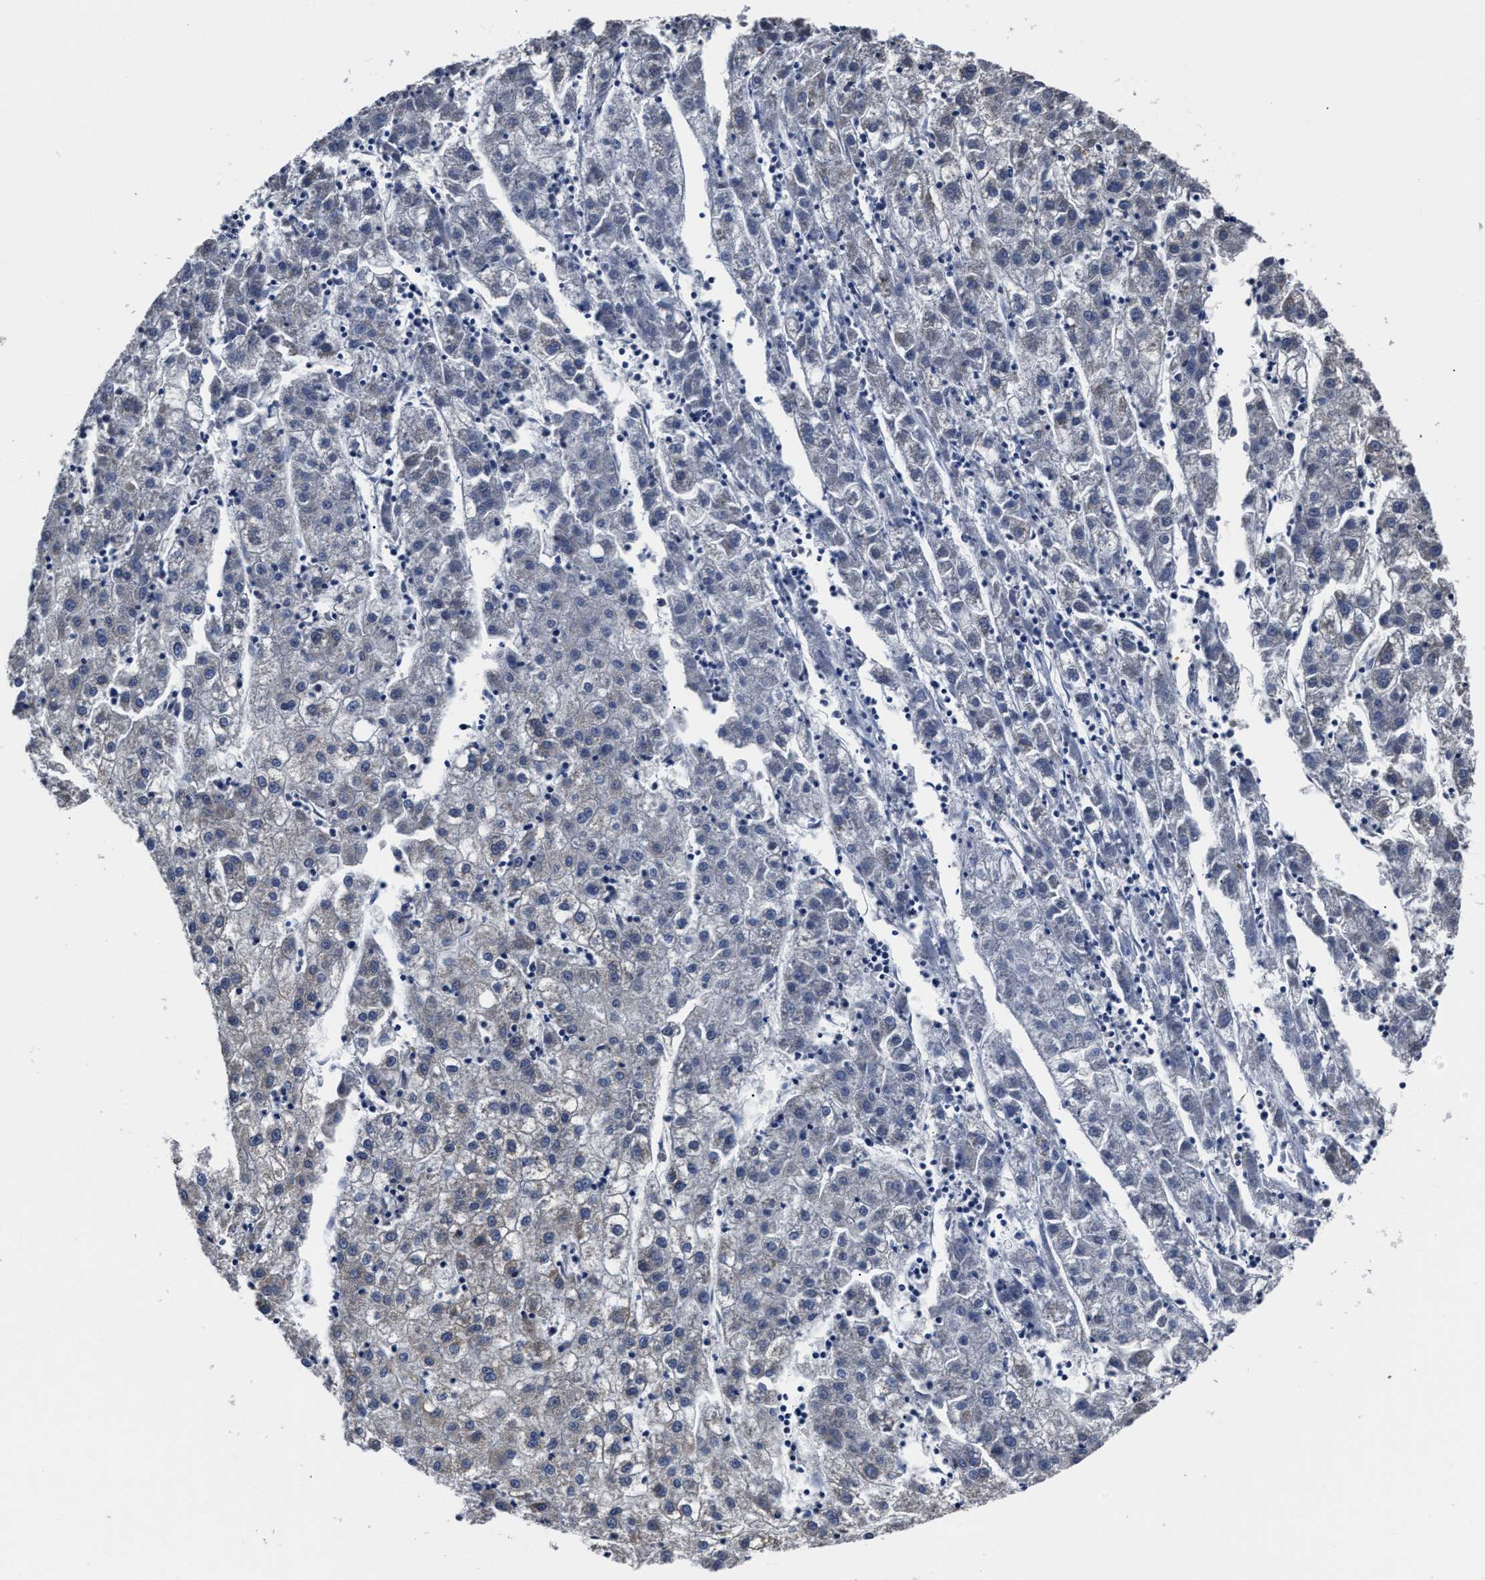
{"staining": {"intensity": "negative", "quantity": "none", "location": "none"}, "tissue": "liver cancer", "cell_type": "Tumor cells", "image_type": "cancer", "snomed": [{"axis": "morphology", "description": "Carcinoma, Hepatocellular, NOS"}, {"axis": "topography", "description": "Liver"}], "caption": "IHC photomicrograph of neoplastic tissue: human liver cancer (hepatocellular carcinoma) stained with DAB (3,3'-diaminobenzidine) shows no significant protein staining in tumor cells.", "gene": "RSBN1L", "patient": {"sex": "male", "age": 72}}